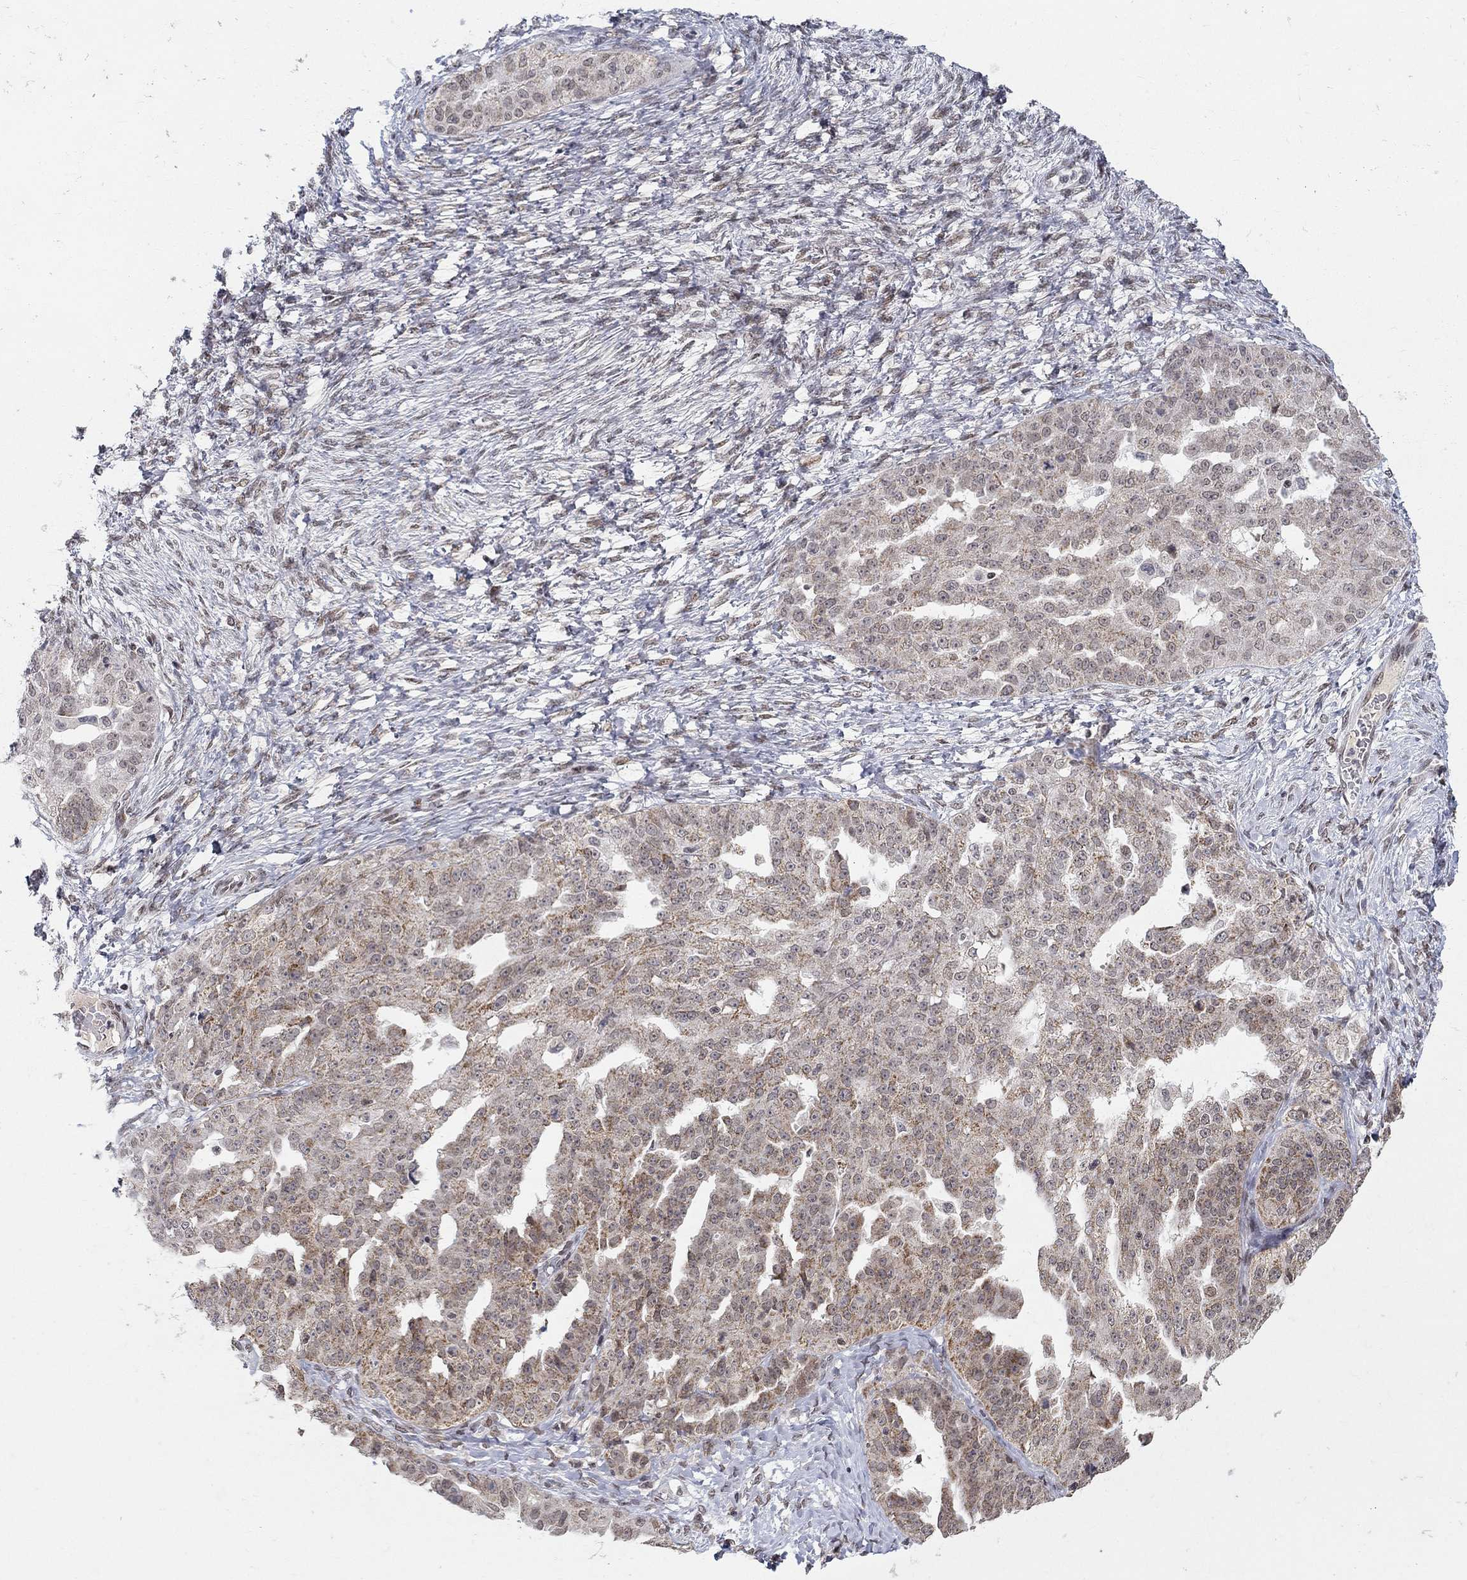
{"staining": {"intensity": "moderate", "quantity": "<25%", "location": "cytoplasmic/membranous"}, "tissue": "ovarian cancer", "cell_type": "Tumor cells", "image_type": "cancer", "snomed": [{"axis": "morphology", "description": "Cystadenocarcinoma, serous, NOS"}, {"axis": "topography", "description": "Ovary"}], "caption": "Immunohistochemical staining of ovarian cancer reveals low levels of moderate cytoplasmic/membranous staining in approximately <25% of tumor cells. (DAB (3,3'-diaminobenzidine) = brown stain, brightfield microscopy at high magnification).", "gene": "KLF12", "patient": {"sex": "female", "age": 58}}